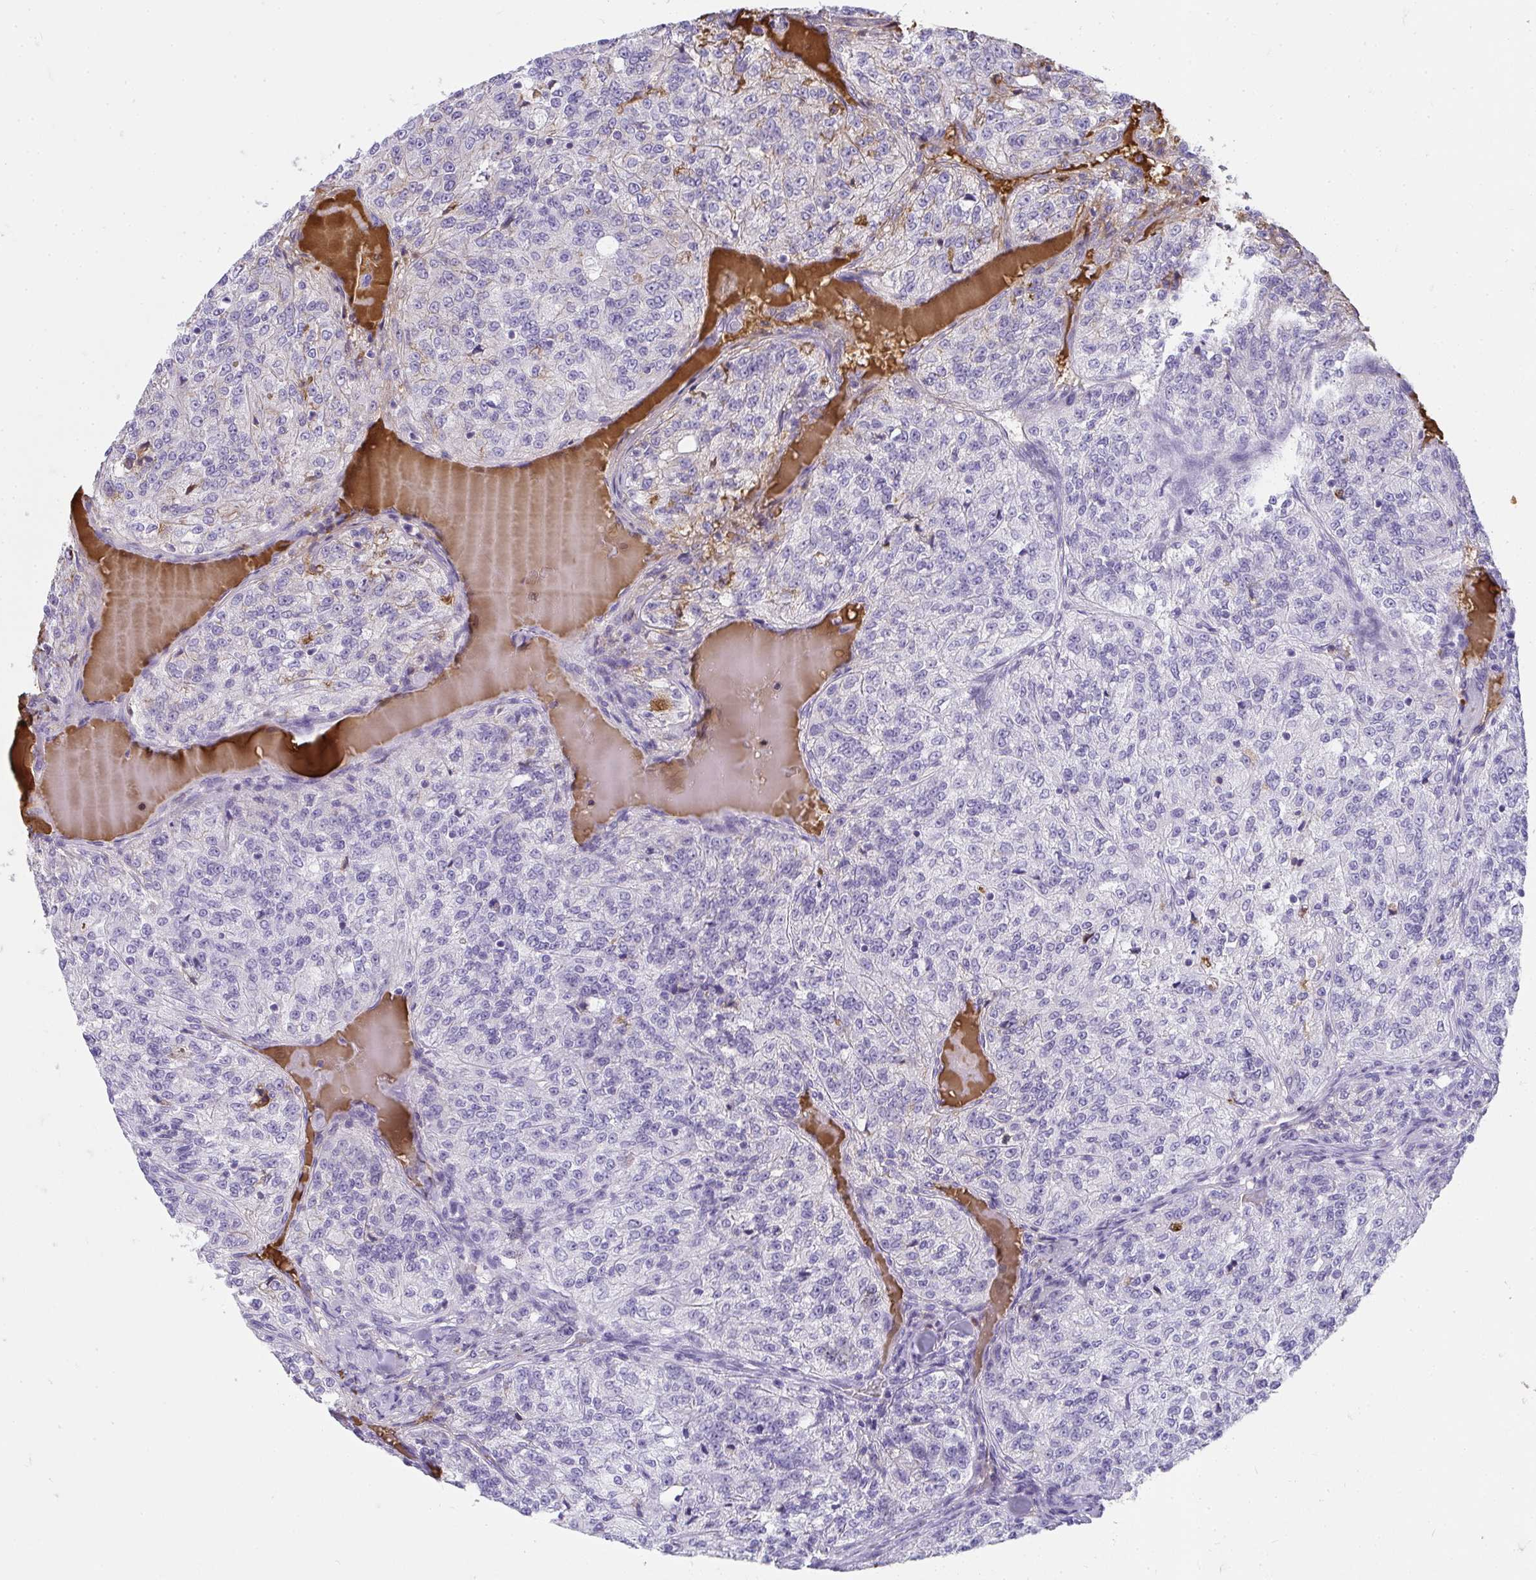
{"staining": {"intensity": "negative", "quantity": "none", "location": "none"}, "tissue": "renal cancer", "cell_type": "Tumor cells", "image_type": "cancer", "snomed": [{"axis": "morphology", "description": "Adenocarcinoma, NOS"}, {"axis": "topography", "description": "Kidney"}], "caption": "Immunohistochemistry (IHC) micrograph of human renal cancer (adenocarcinoma) stained for a protein (brown), which exhibits no positivity in tumor cells.", "gene": "ZSWIM3", "patient": {"sex": "female", "age": 63}}